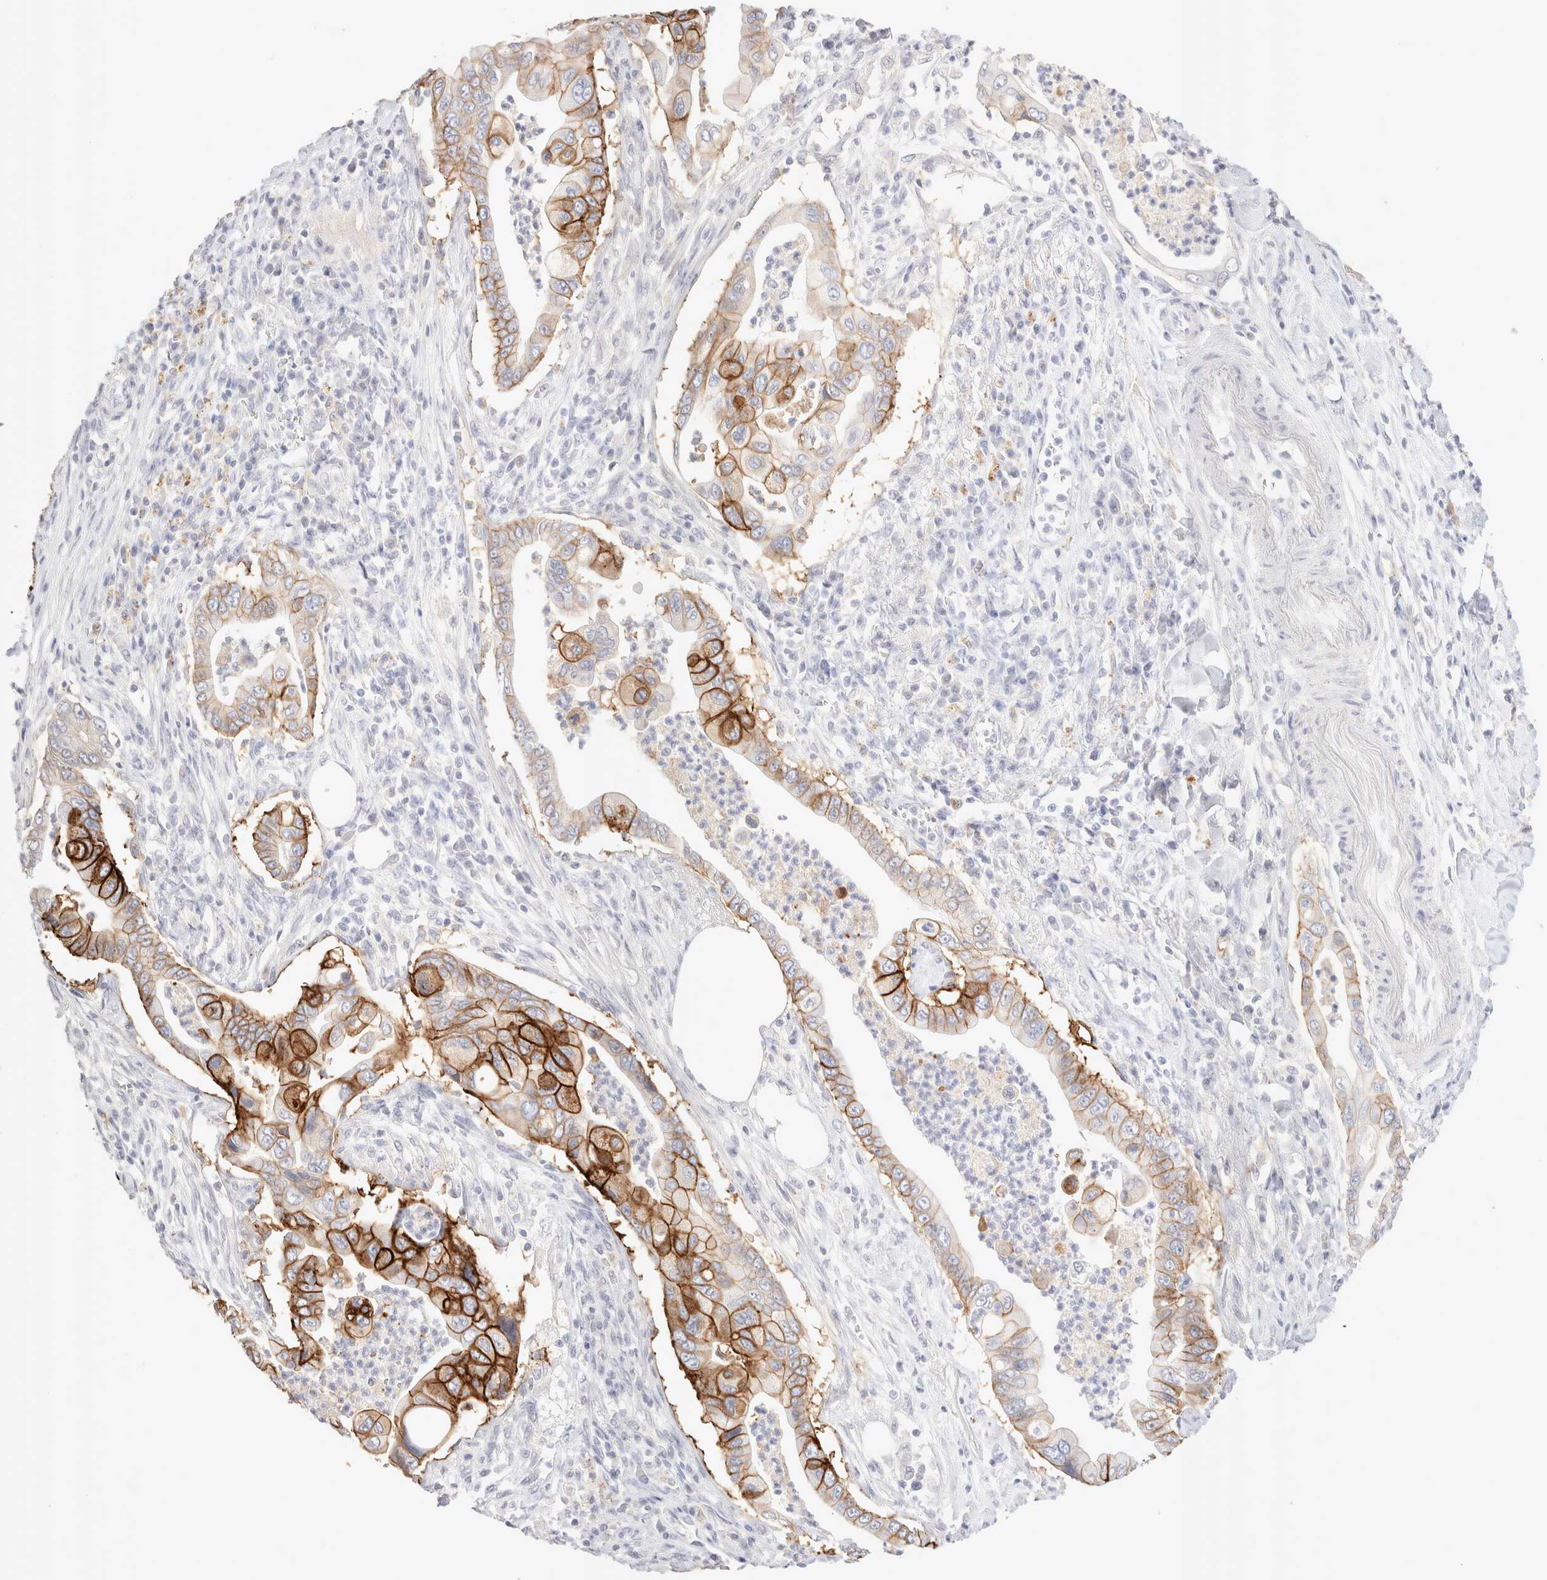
{"staining": {"intensity": "strong", "quantity": "25%-75%", "location": "cytoplasmic/membranous"}, "tissue": "pancreatic cancer", "cell_type": "Tumor cells", "image_type": "cancer", "snomed": [{"axis": "morphology", "description": "Adenocarcinoma, NOS"}, {"axis": "topography", "description": "Pancreas"}], "caption": "A high amount of strong cytoplasmic/membranous positivity is identified in about 25%-75% of tumor cells in pancreatic adenocarcinoma tissue.", "gene": "EPCAM", "patient": {"sex": "male", "age": 78}}